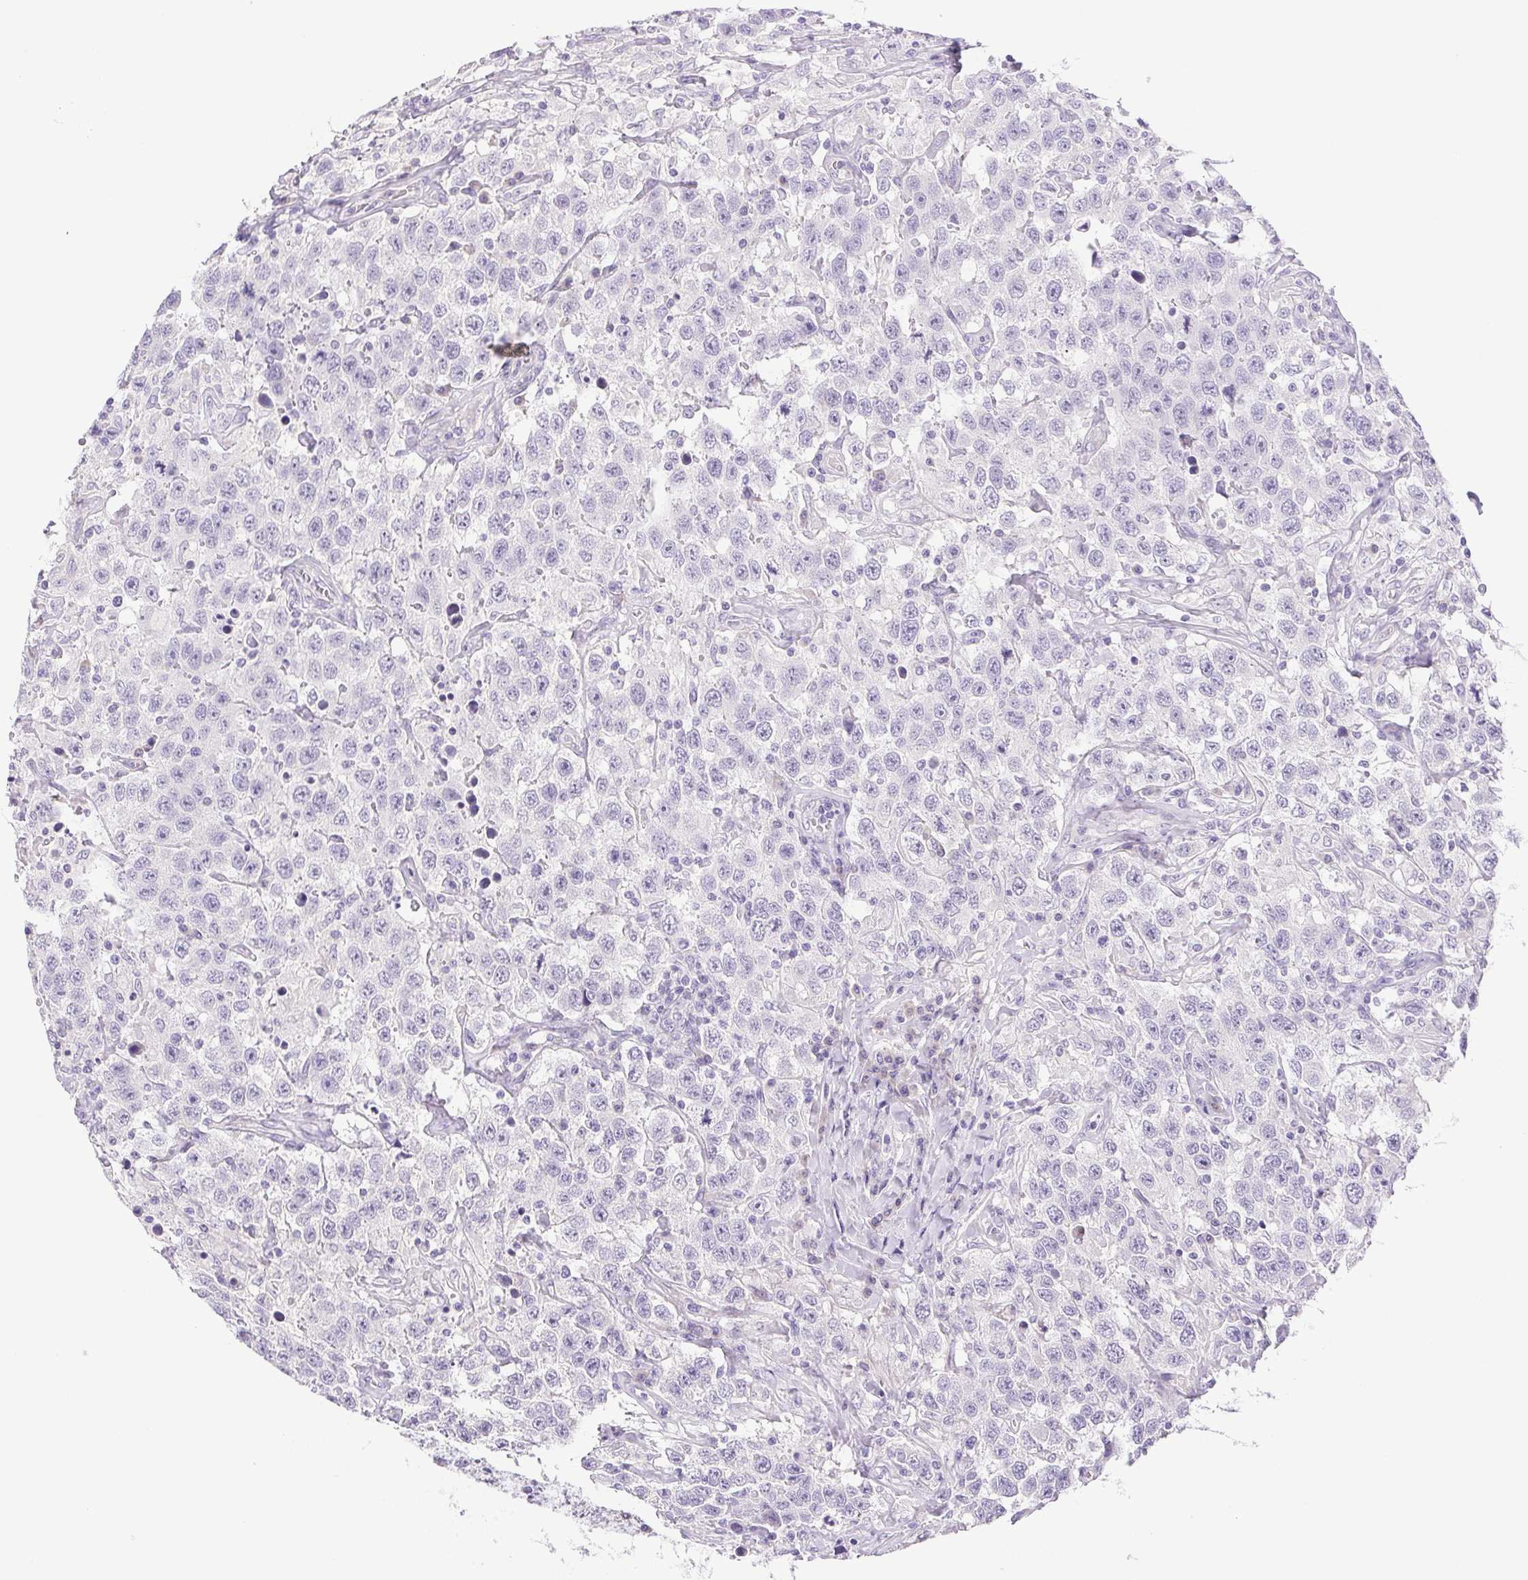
{"staining": {"intensity": "negative", "quantity": "none", "location": "none"}, "tissue": "testis cancer", "cell_type": "Tumor cells", "image_type": "cancer", "snomed": [{"axis": "morphology", "description": "Seminoma, NOS"}, {"axis": "topography", "description": "Testis"}], "caption": "Immunohistochemical staining of seminoma (testis) demonstrates no significant staining in tumor cells. The staining is performed using DAB brown chromogen with nuclei counter-stained in using hematoxylin.", "gene": "PAPPA2", "patient": {"sex": "male", "age": 41}}